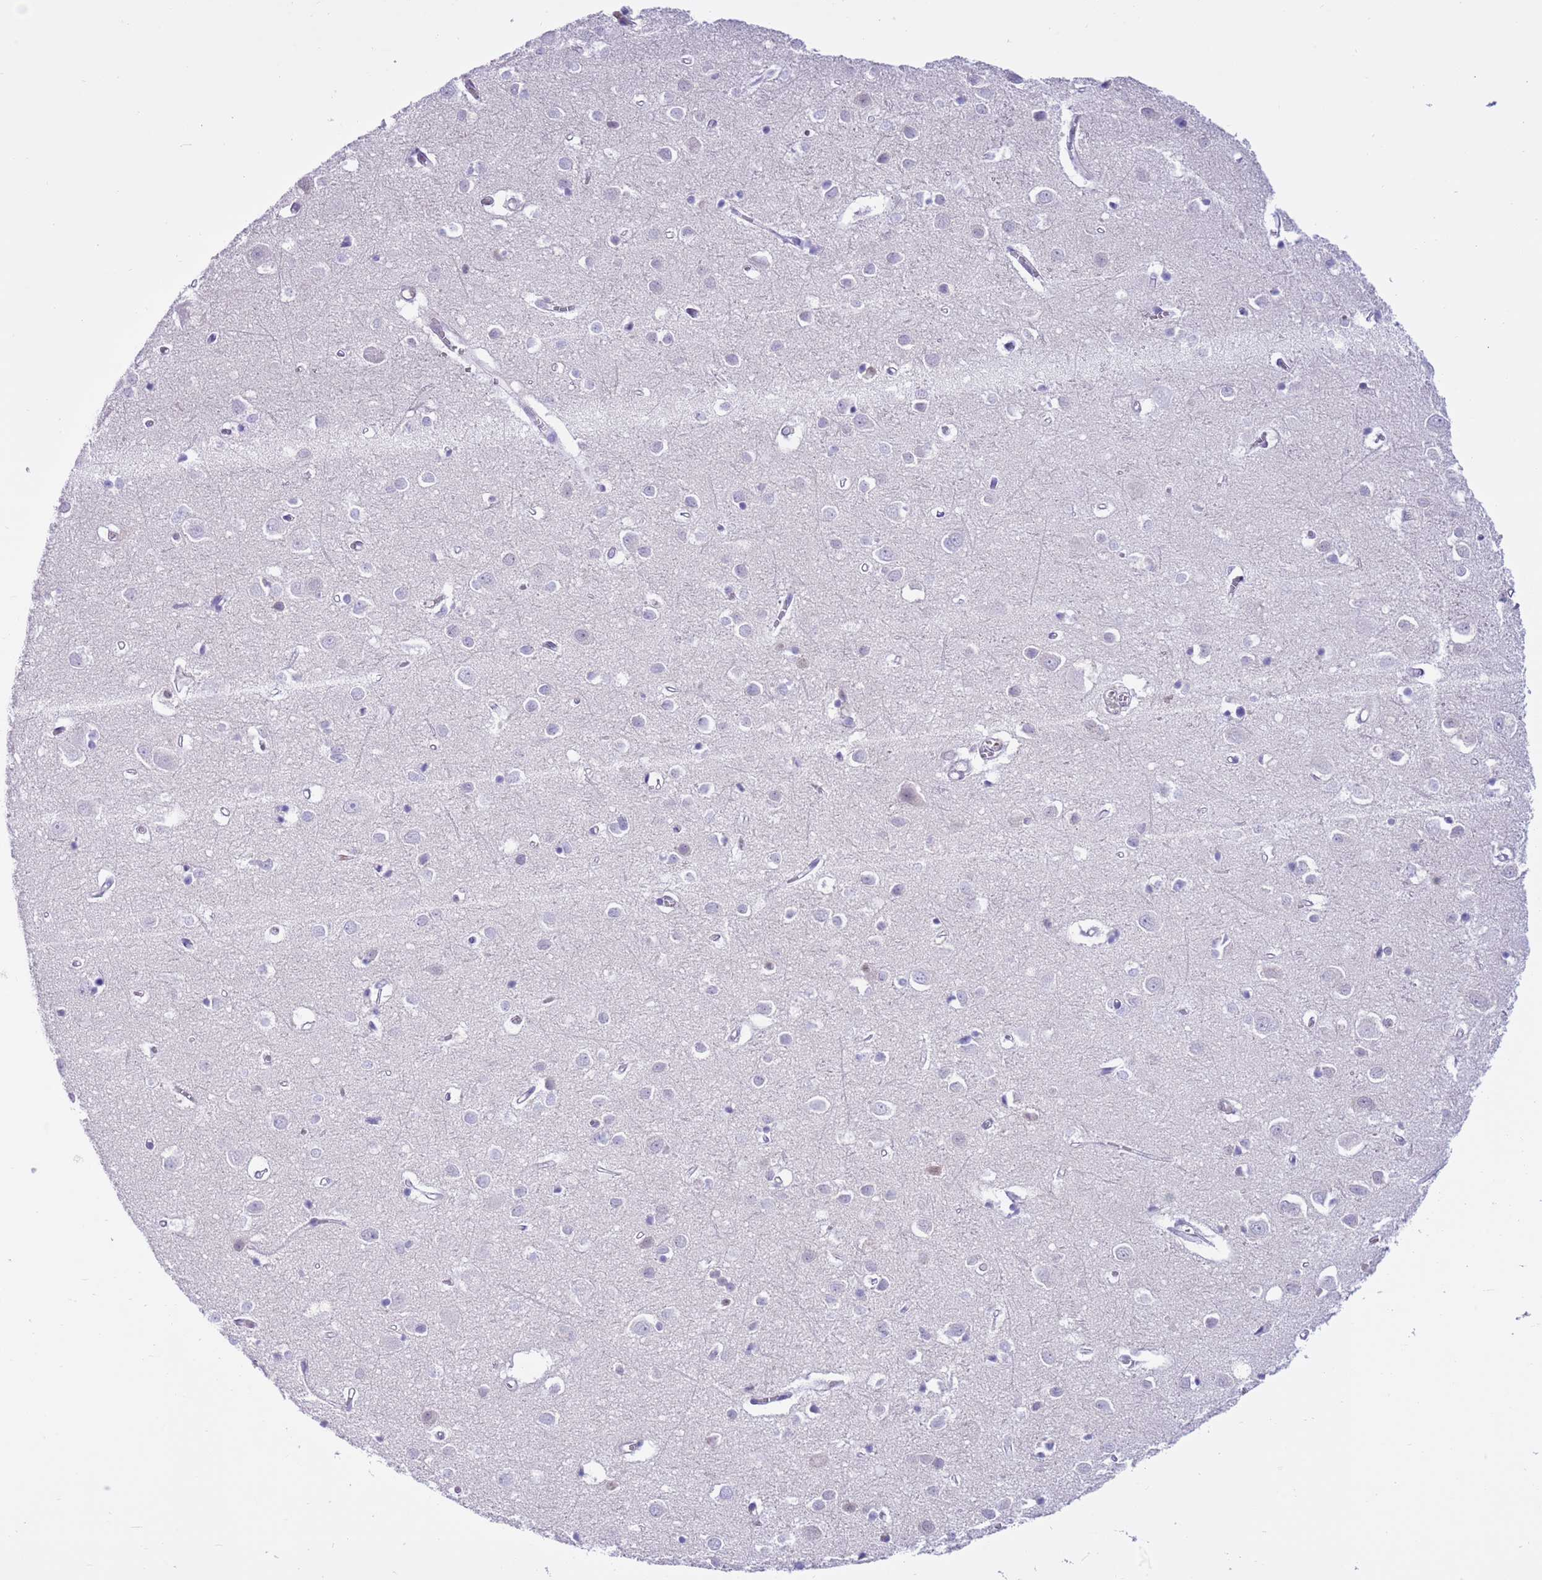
{"staining": {"intensity": "negative", "quantity": "none", "location": "none"}, "tissue": "cerebral cortex", "cell_type": "Endothelial cells", "image_type": "normal", "snomed": [{"axis": "morphology", "description": "Normal tissue, NOS"}, {"axis": "topography", "description": "Cerebral cortex"}], "caption": "Immunohistochemistry of unremarkable cerebral cortex reveals no expression in endothelial cells. (DAB (3,3'-diaminobenzidine) immunohistochemistry (IHC), high magnification).", "gene": "DDI2", "patient": {"sex": "female", "age": 64}}